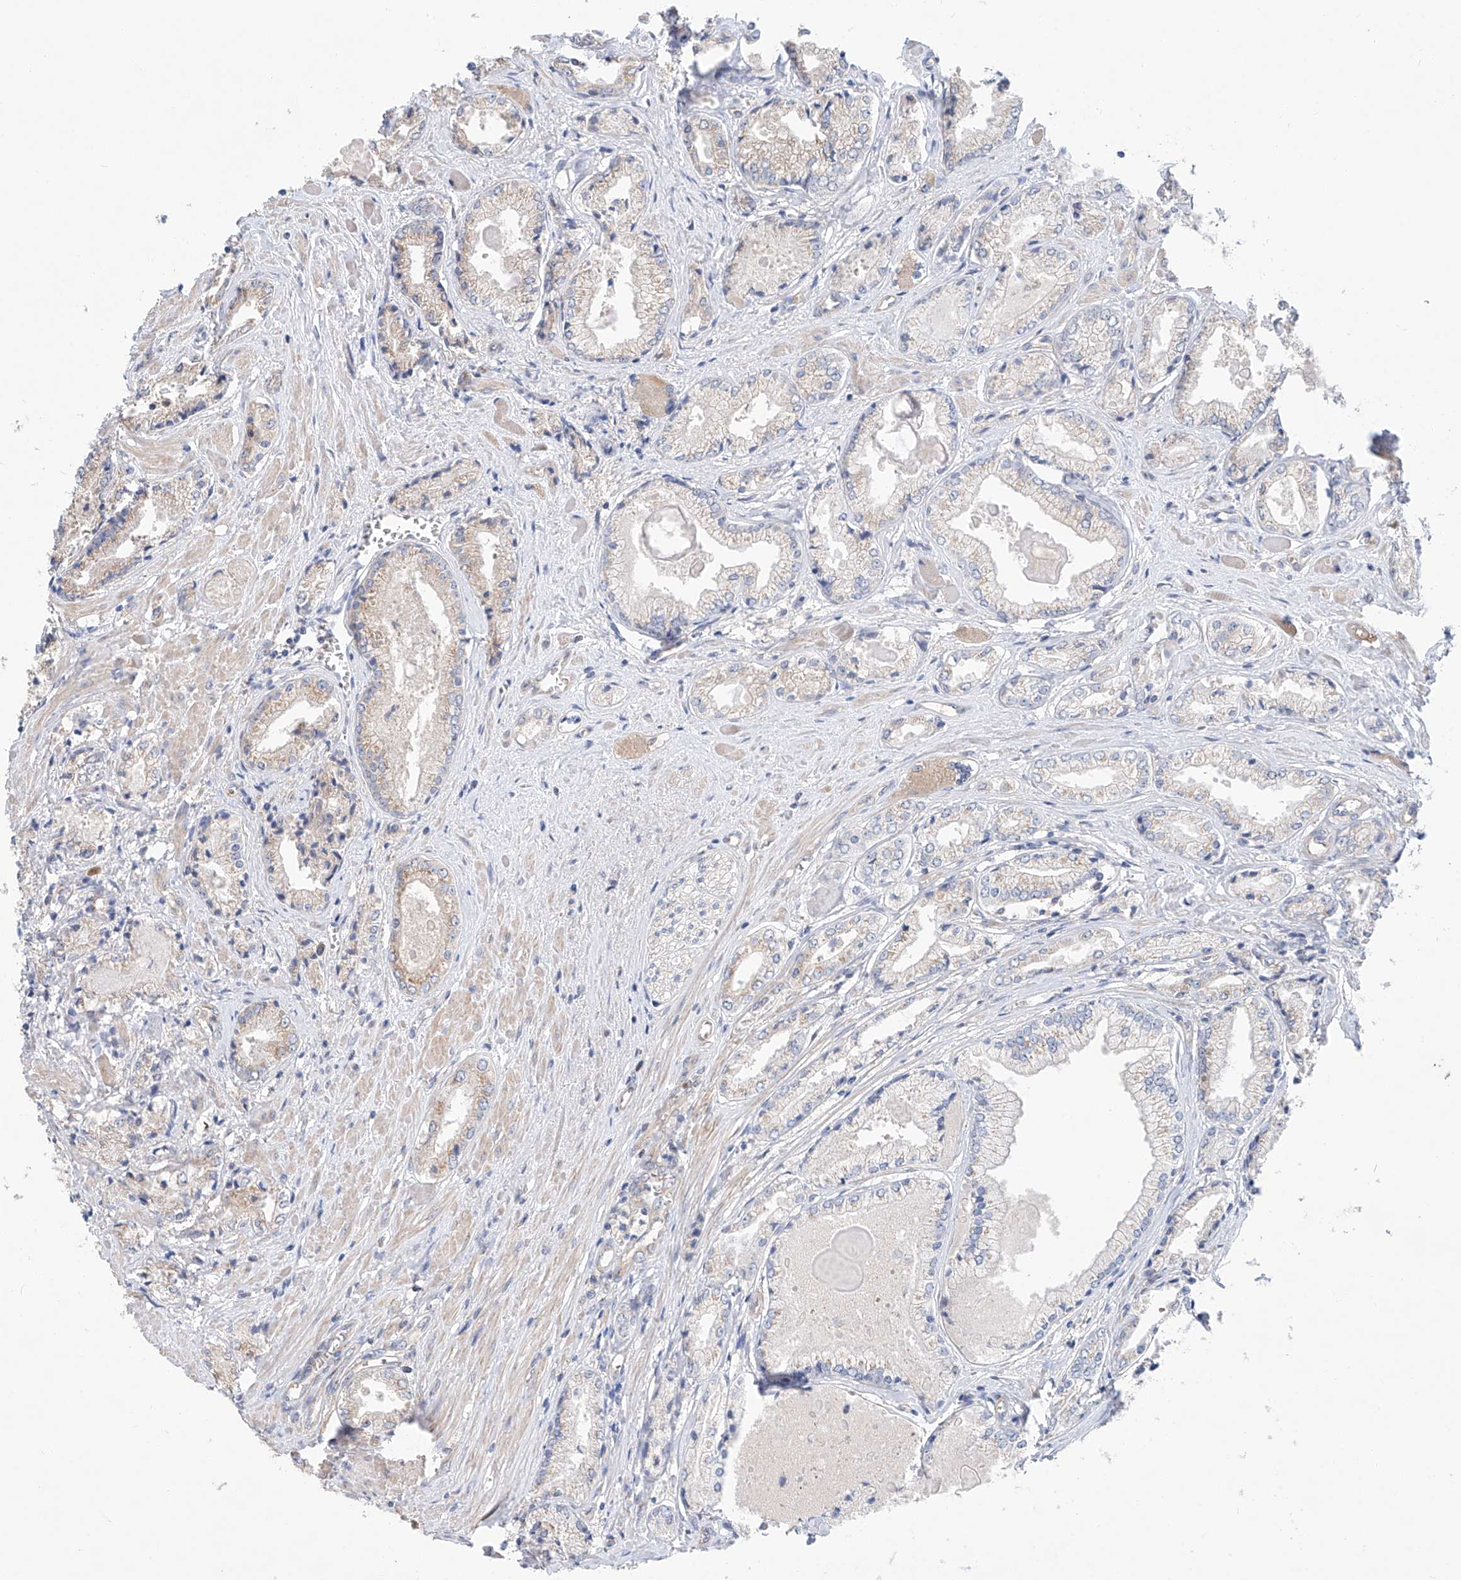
{"staining": {"intensity": "weak", "quantity": "<25%", "location": "cytoplasmic/membranous"}, "tissue": "prostate cancer", "cell_type": "Tumor cells", "image_type": "cancer", "snomed": [{"axis": "morphology", "description": "Adenocarcinoma, Low grade"}, {"axis": "topography", "description": "Prostate"}], "caption": "This is an immunohistochemistry image of prostate low-grade adenocarcinoma. There is no staining in tumor cells.", "gene": "SLC22A7", "patient": {"sex": "male", "age": 60}}